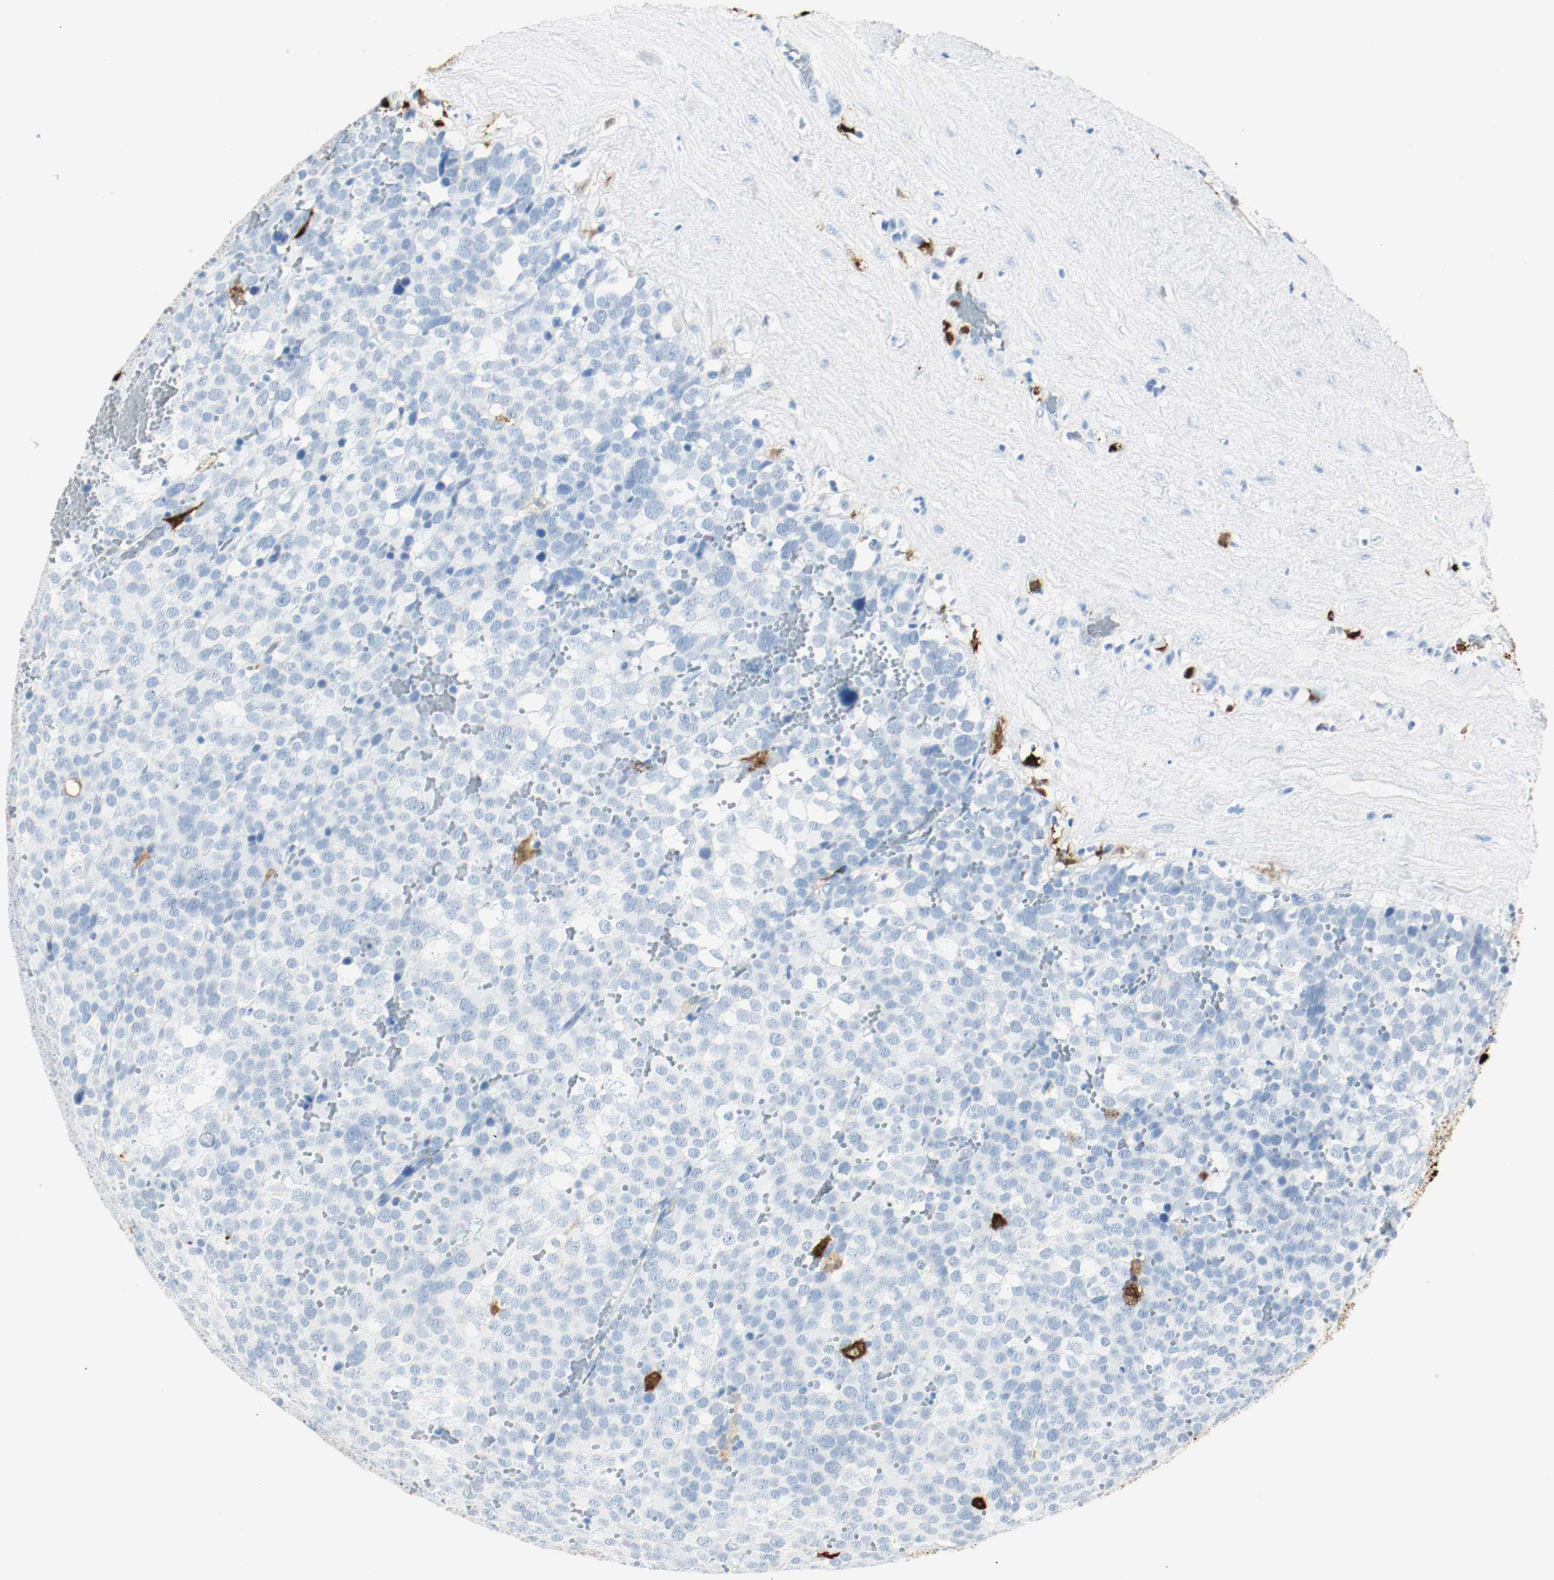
{"staining": {"intensity": "negative", "quantity": "none", "location": "none"}, "tissue": "testis cancer", "cell_type": "Tumor cells", "image_type": "cancer", "snomed": [{"axis": "morphology", "description": "Seminoma, NOS"}, {"axis": "topography", "description": "Testis"}], "caption": "A photomicrograph of human testis cancer (seminoma) is negative for staining in tumor cells.", "gene": "S100A9", "patient": {"sex": "male", "age": 71}}